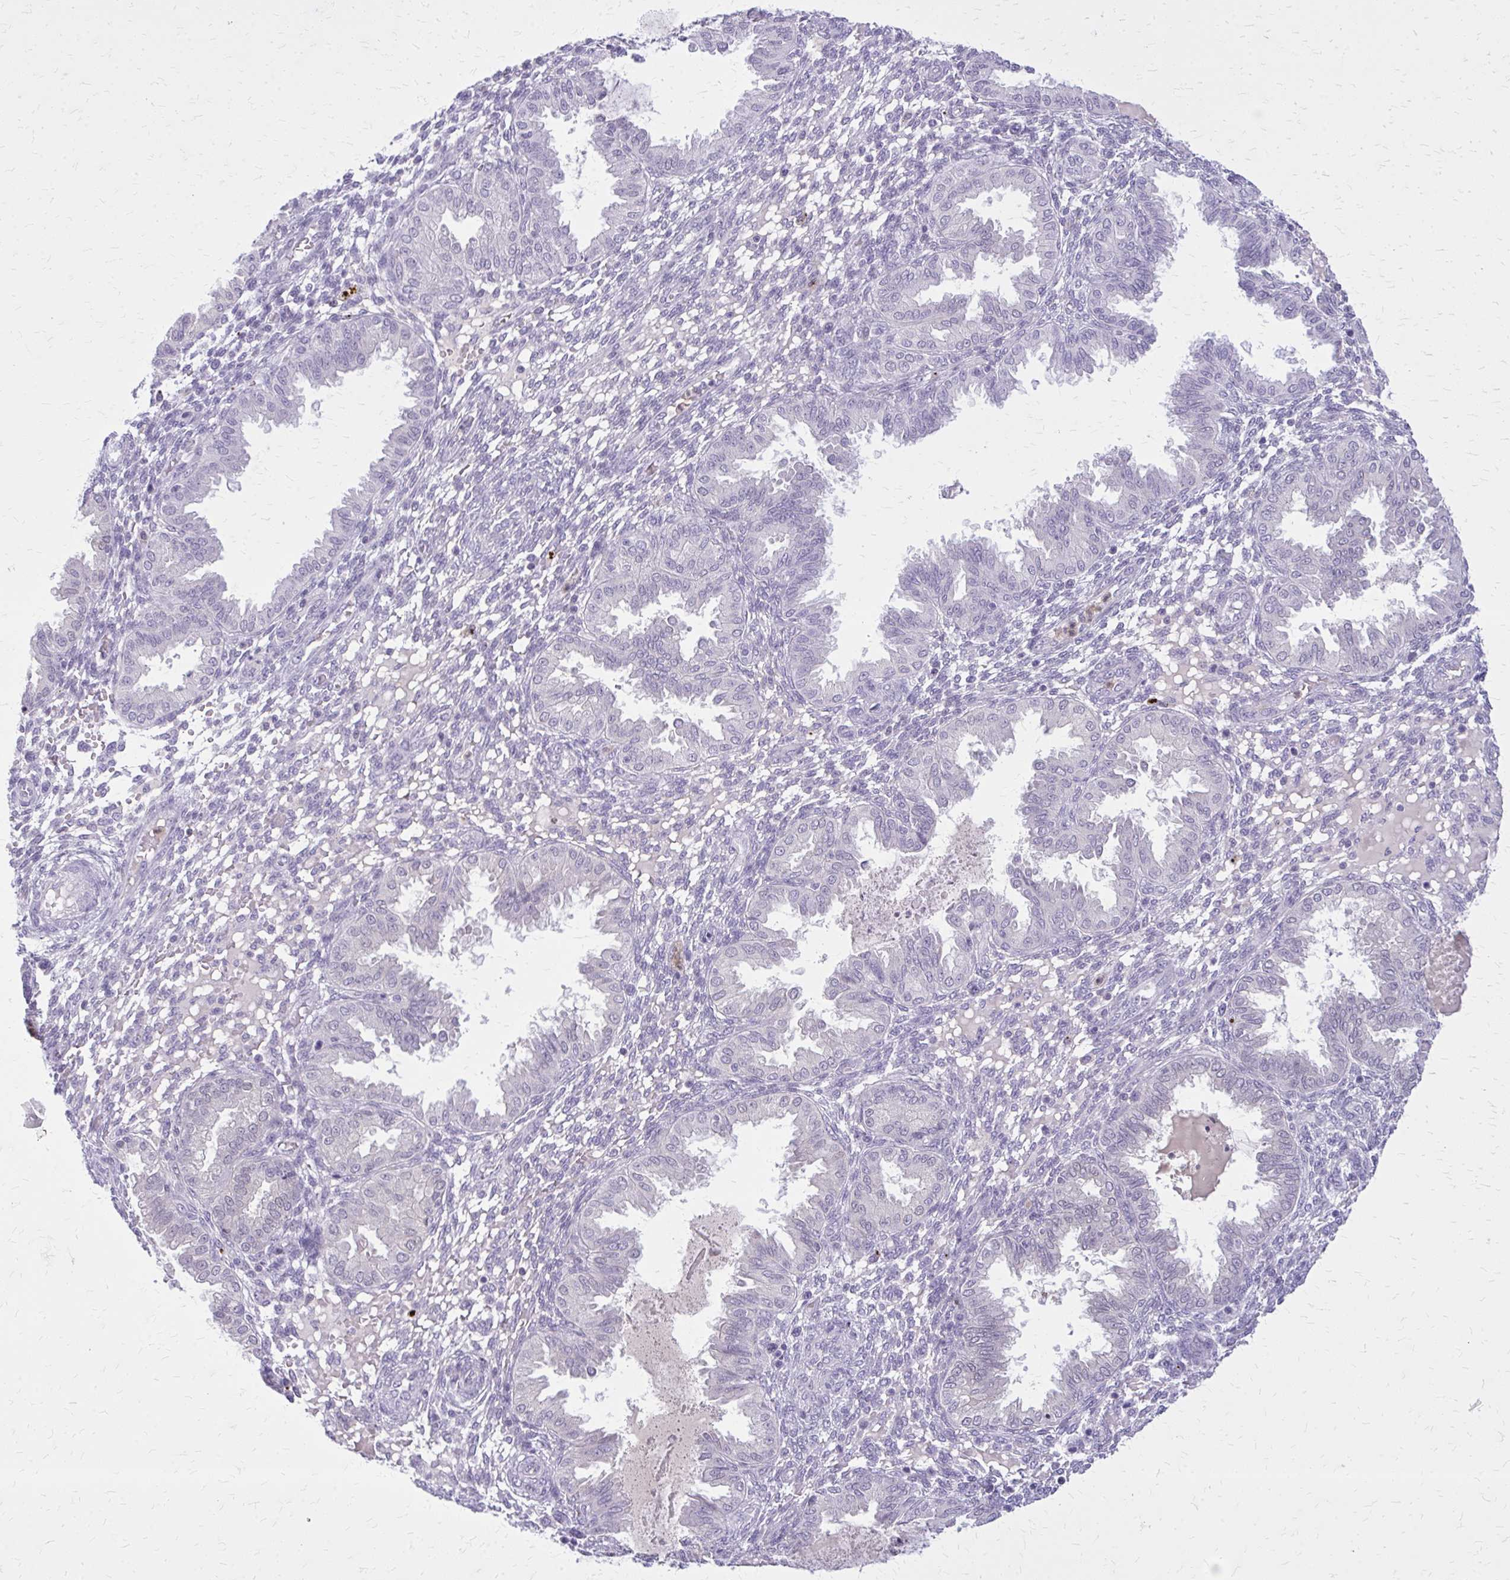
{"staining": {"intensity": "negative", "quantity": "none", "location": "none"}, "tissue": "endometrium", "cell_type": "Cells in endometrial stroma", "image_type": "normal", "snomed": [{"axis": "morphology", "description": "Normal tissue, NOS"}, {"axis": "topography", "description": "Endometrium"}], "caption": "High magnification brightfield microscopy of benign endometrium stained with DAB (3,3'-diaminobenzidine) (brown) and counterstained with hematoxylin (blue): cells in endometrial stroma show no significant staining. (DAB immunohistochemistry, high magnification).", "gene": "GLRX", "patient": {"sex": "female", "age": 33}}